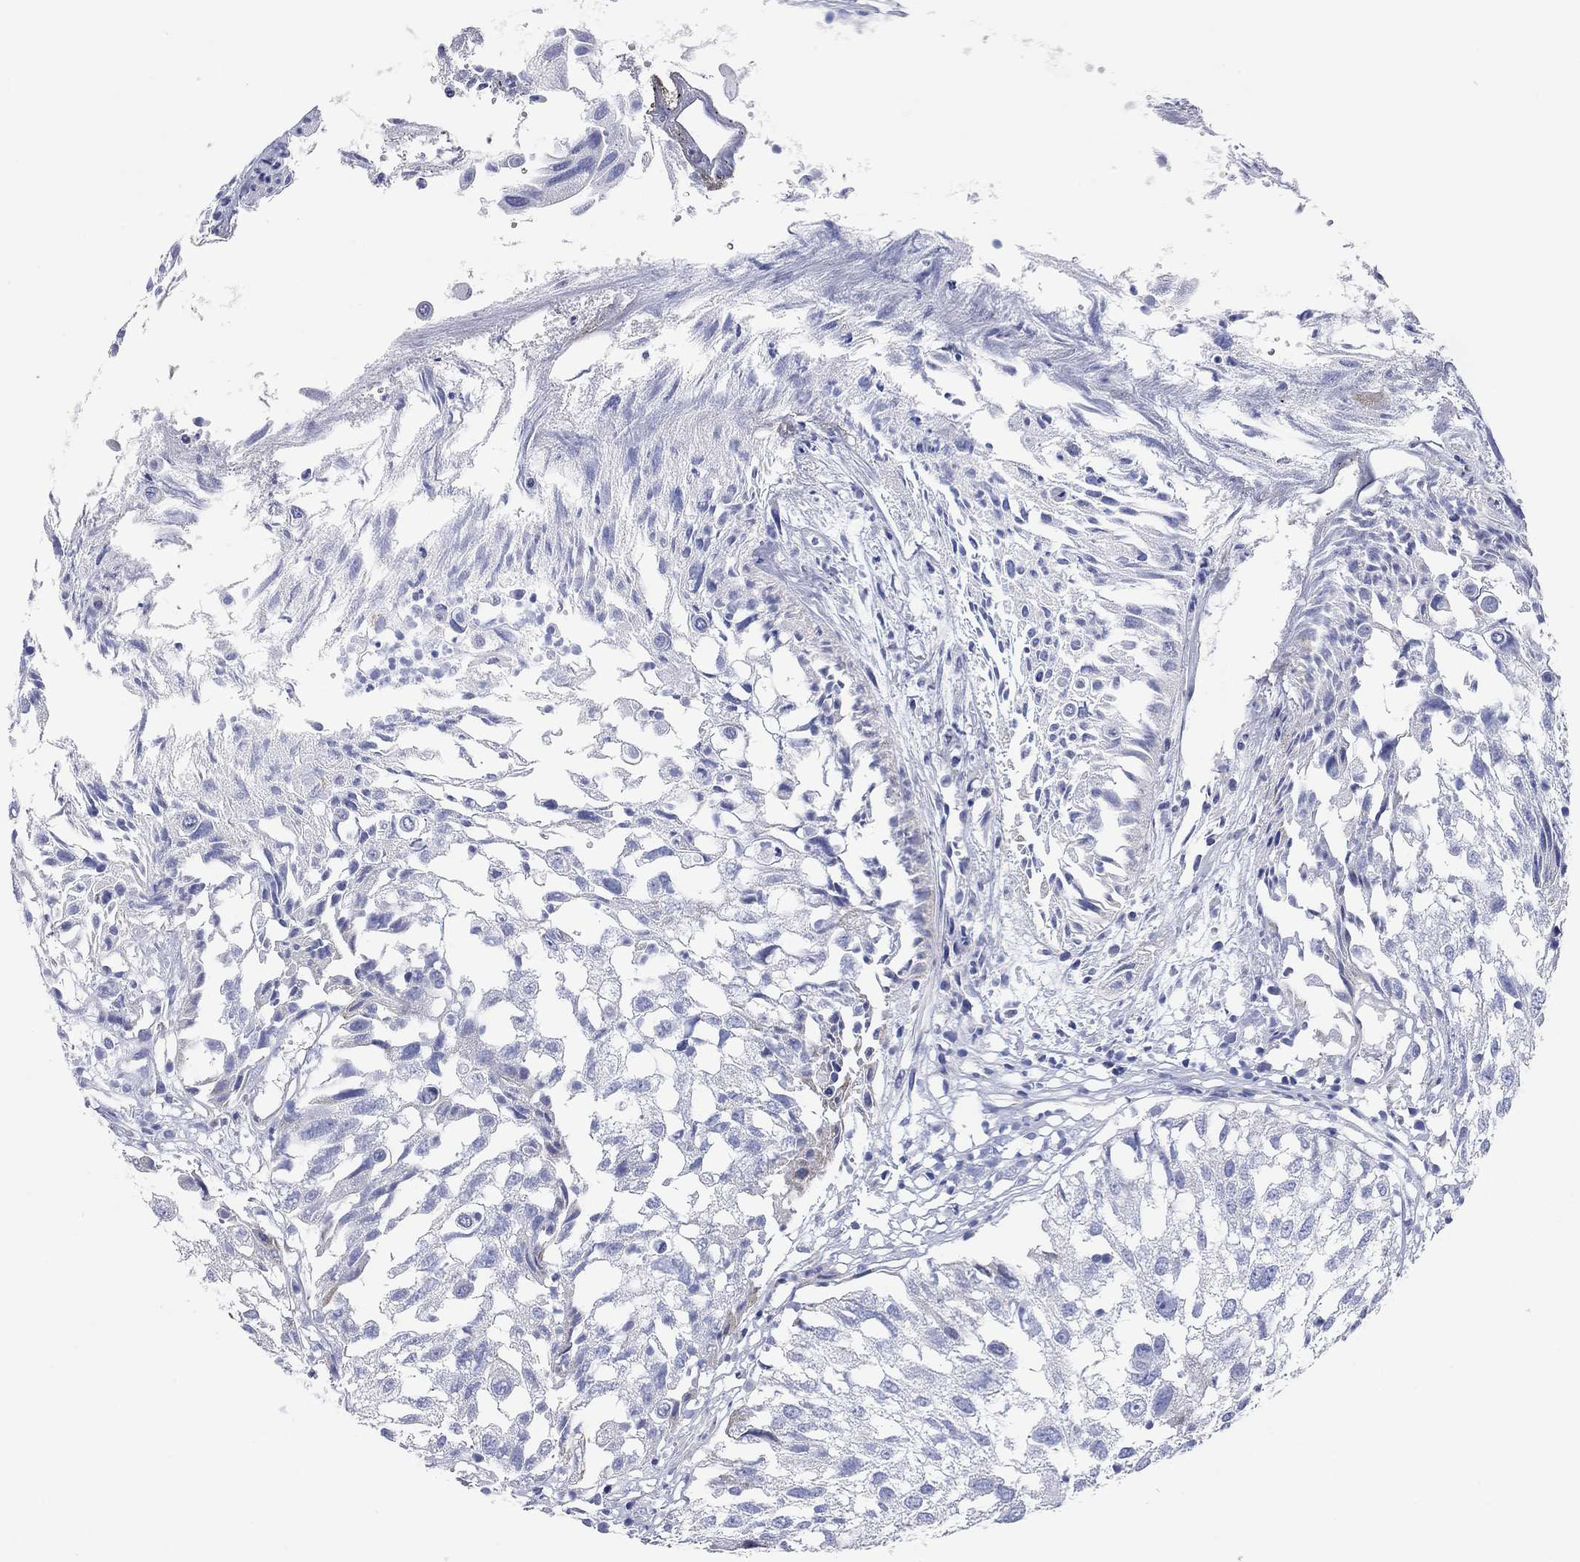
{"staining": {"intensity": "negative", "quantity": "none", "location": "none"}, "tissue": "urothelial cancer", "cell_type": "Tumor cells", "image_type": "cancer", "snomed": [{"axis": "morphology", "description": "Urothelial carcinoma, High grade"}, {"axis": "topography", "description": "Urinary bladder"}], "caption": "Protein analysis of high-grade urothelial carcinoma displays no significant expression in tumor cells. (DAB immunohistochemistry (IHC) with hematoxylin counter stain).", "gene": "CHI3L2", "patient": {"sex": "female", "age": 79}}